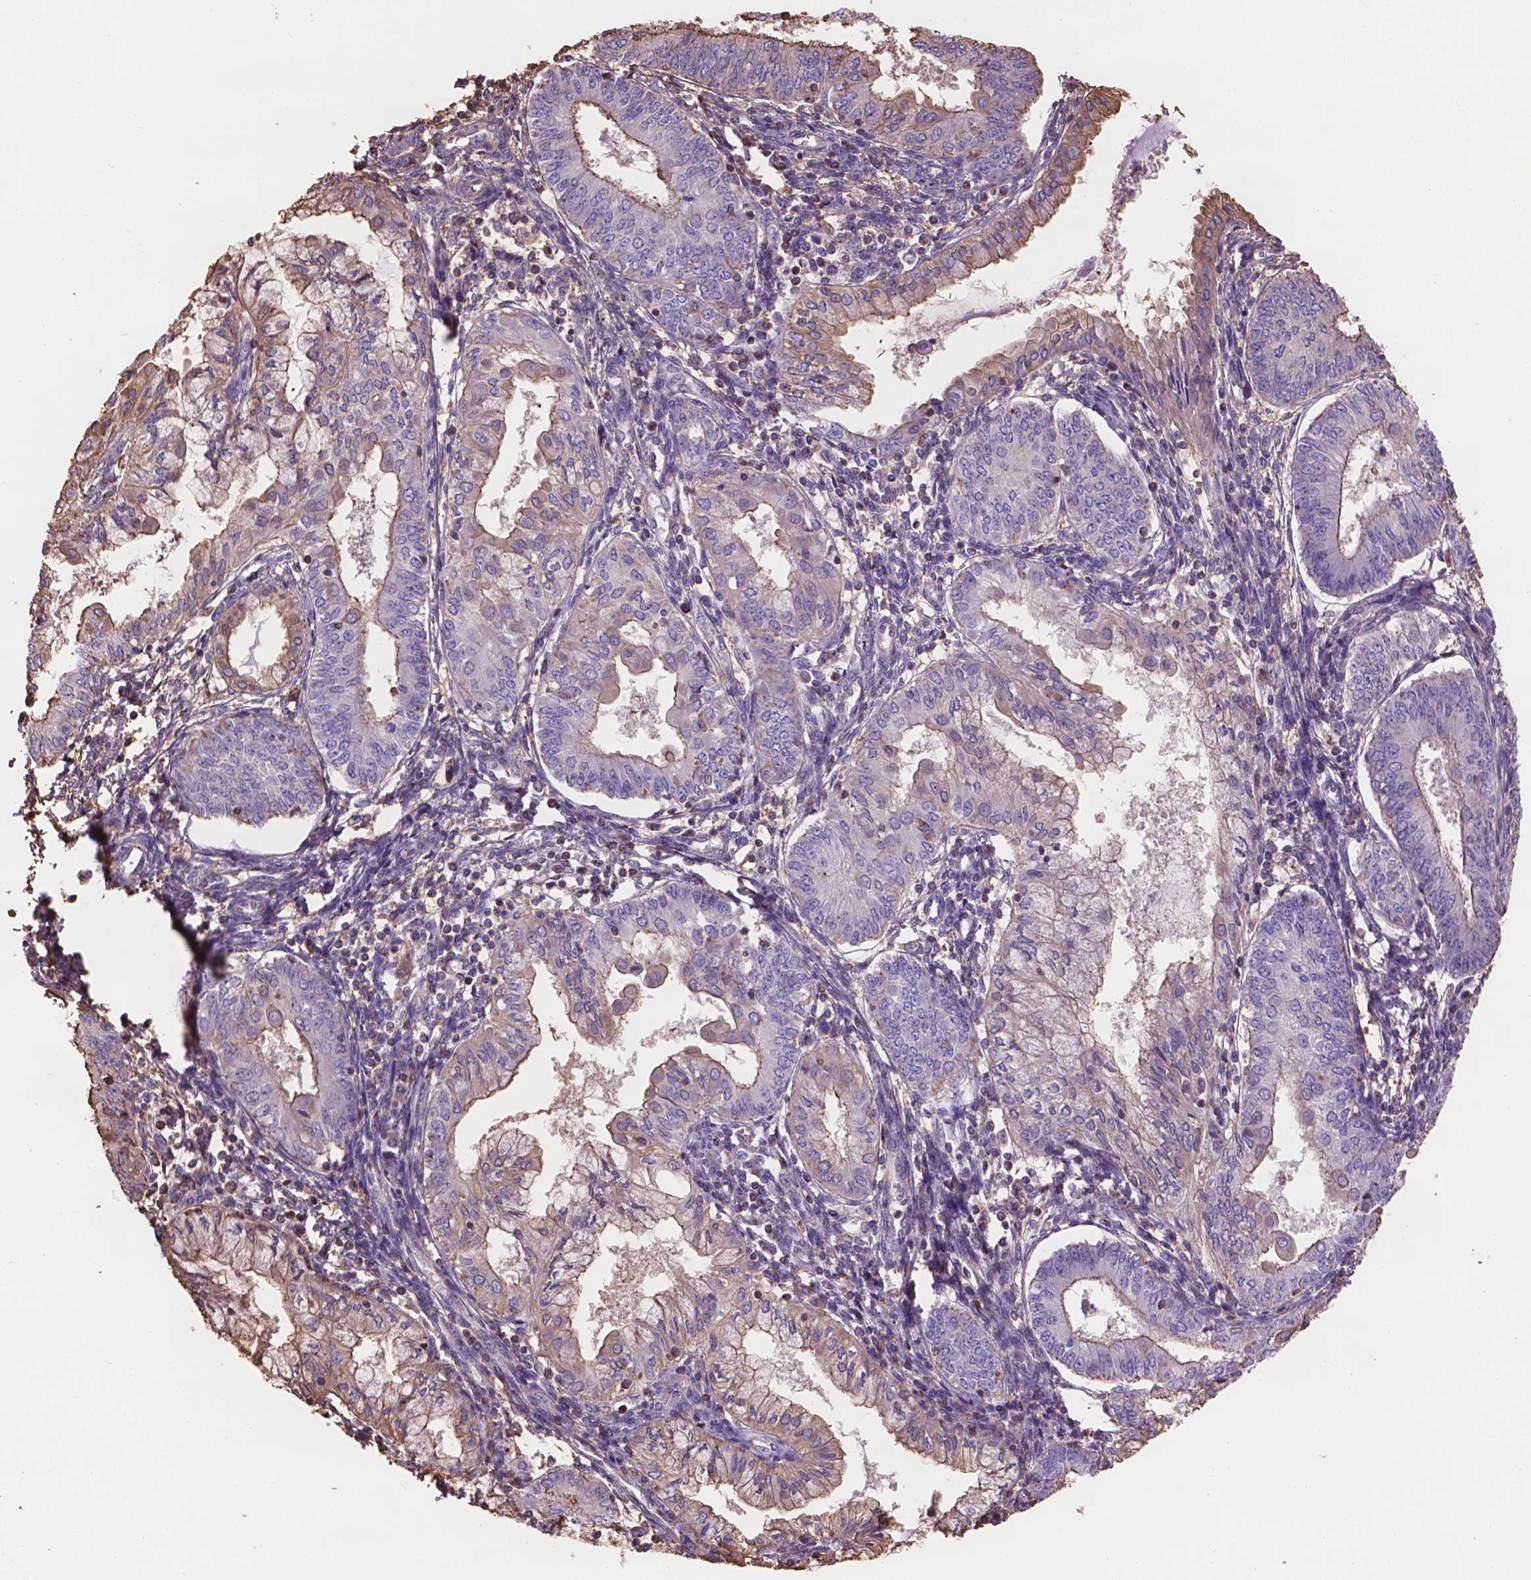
{"staining": {"intensity": "moderate", "quantity": "25%-75%", "location": "cytoplasmic/membranous"}, "tissue": "endometrial cancer", "cell_type": "Tumor cells", "image_type": "cancer", "snomed": [{"axis": "morphology", "description": "Adenocarcinoma, NOS"}, {"axis": "topography", "description": "Endometrium"}], "caption": "Endometrial cancer stained for a protein demonstrates moderate cytoplasmic/membranous positivity in tumor cells.", "gene": "NIPA2", "patient": {"sex": "female", "age": 68}}